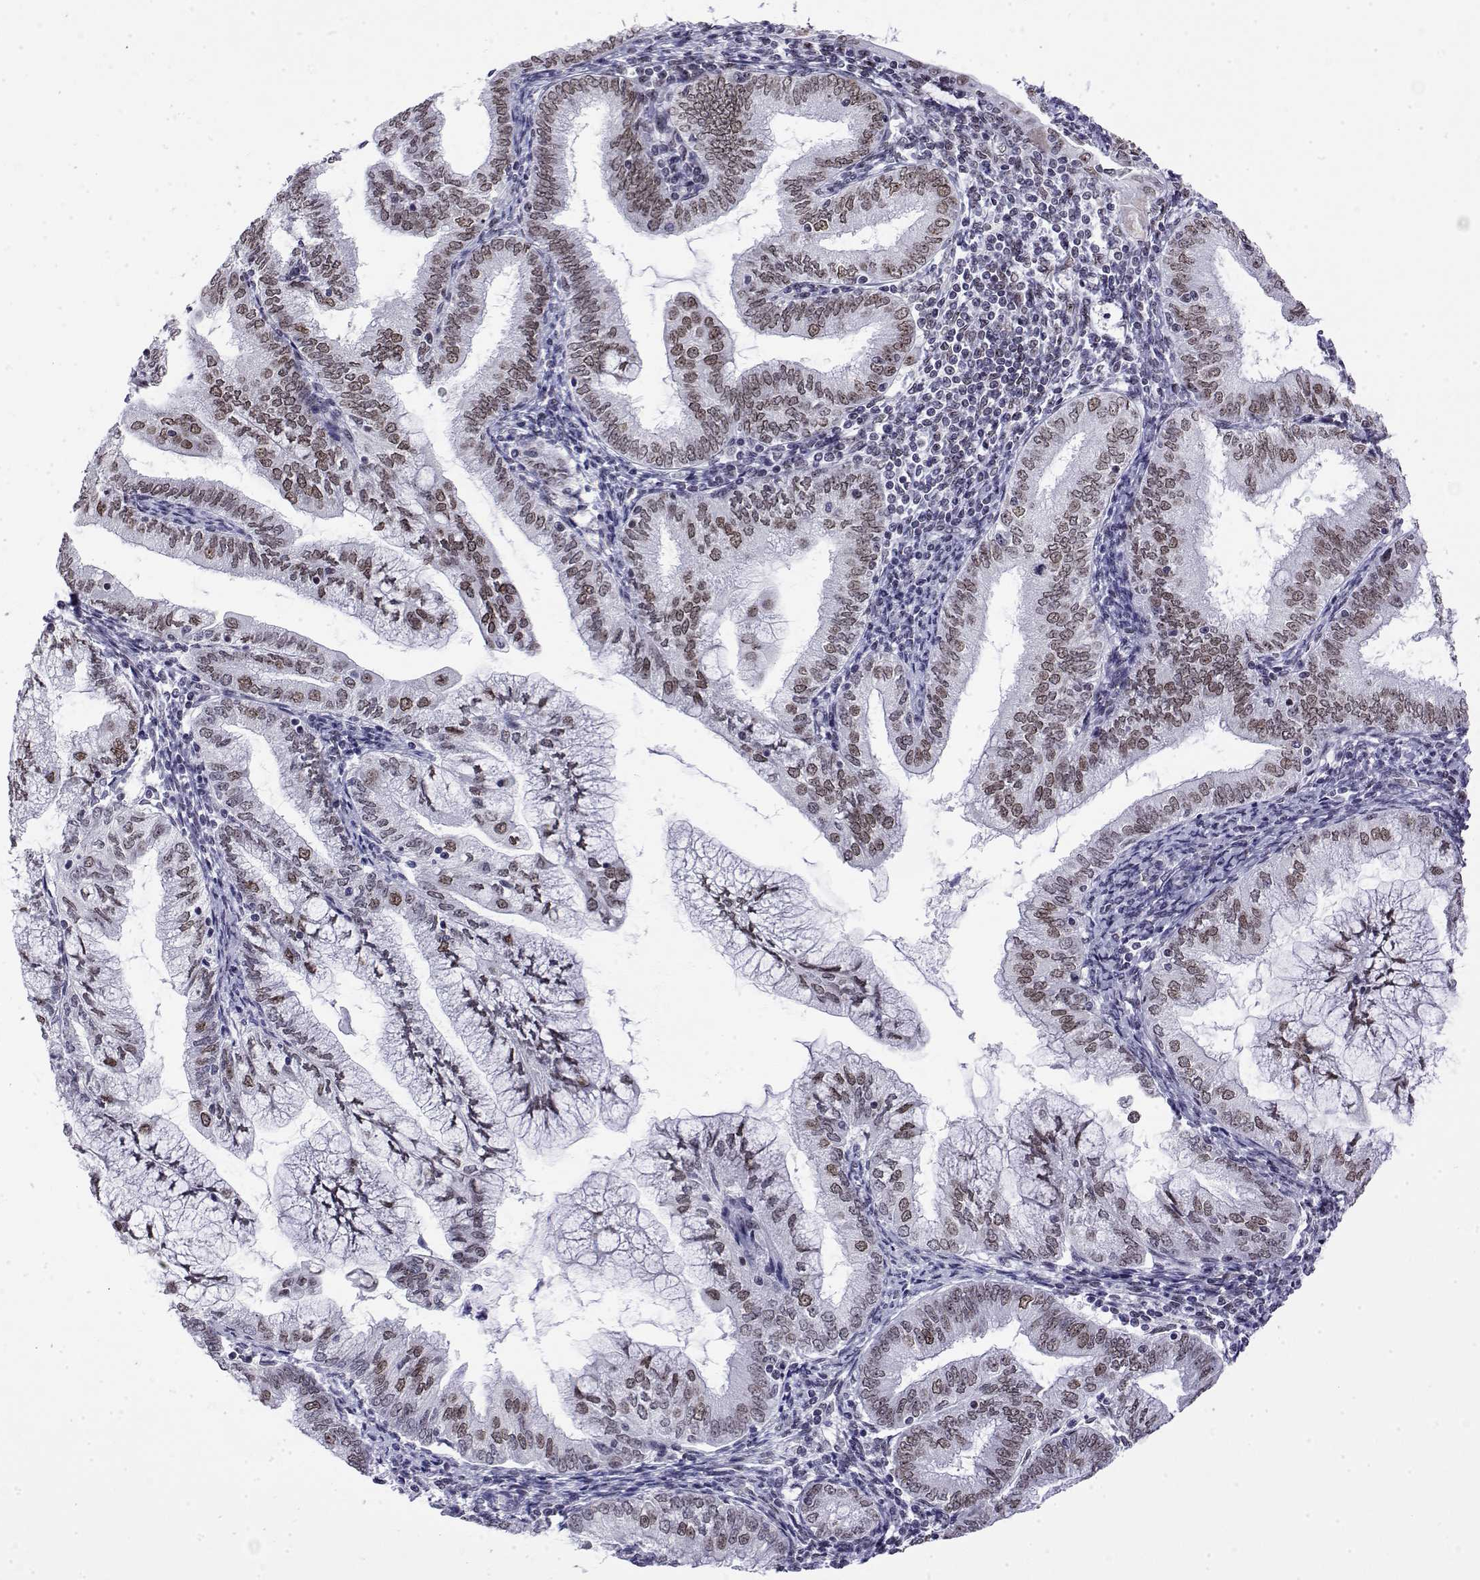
{"staining": {"intensity": "strong", "quantity": "25%-75%", "location": "nuclear"}, "tissue": "endometrial cancer", "cell_type": "Tumor cells", "image_type": "cancer", "snomed": [{"axis": "morphology", "description": "Adenocarcinoma, NOS"}, {"axis": "topography", "description": "Endometrium"}], "caption": "Endometrial cancer stained with DAB immunohistochemistry (IHC) displays high levels of strong nuclear positivity in about 25%-75% of tumor cells.", "gene": "POLDIP3", "patient": {"sex": "female", "age": 55}}